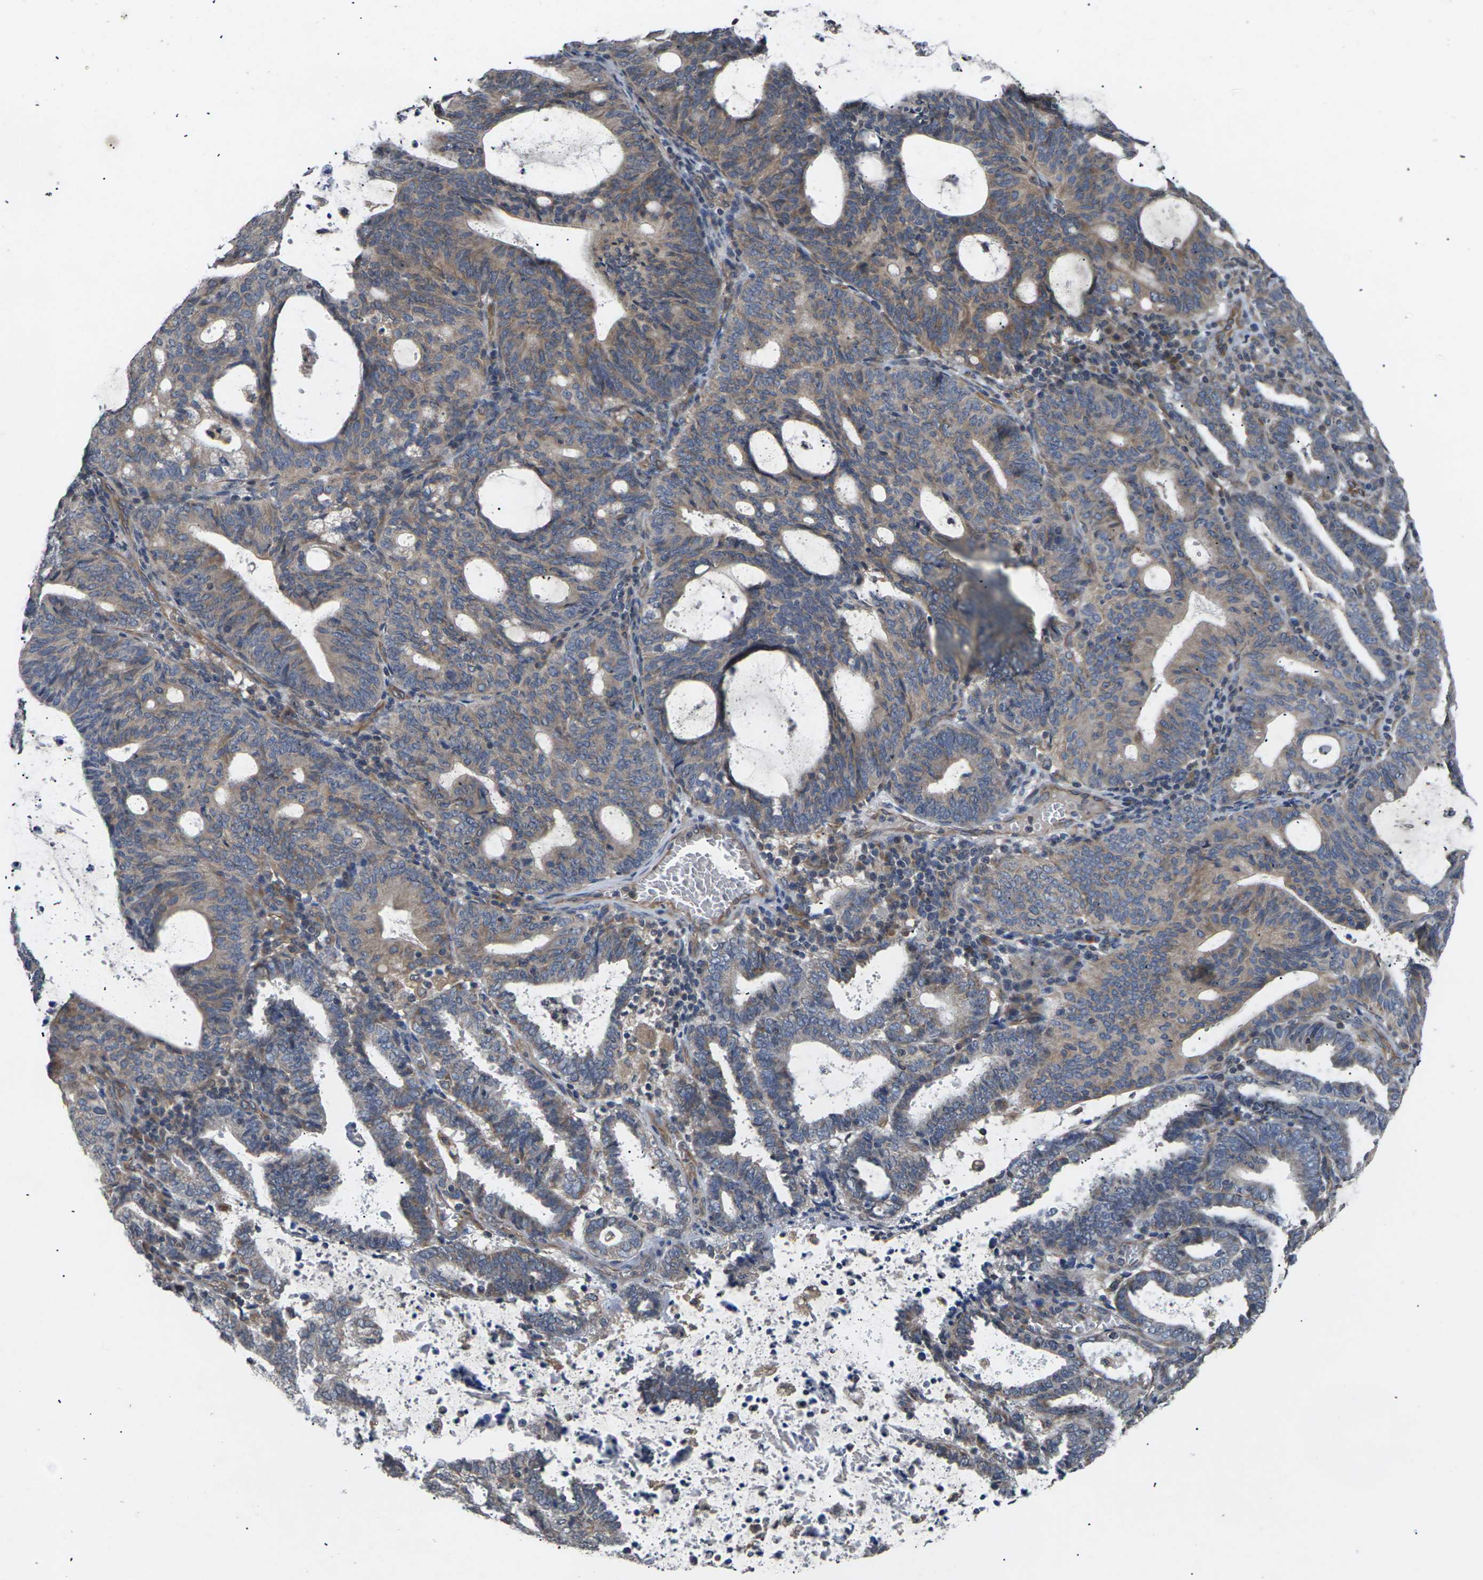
{"staining": {"intensity": "moderate", "quantity": ">75%", "location": "cytoplasmic/membranous"}, "tissue": "endometrial cancer", "cell_type": "Tumor cells", "image_type": "cancer", "snomed": [{"axis": "morphology", "description": "Adenocarcinoma, NOS"}, {"axis": "topography", "description": "Uterus"}], "caption": "This image exhibits immunohistochemistry staining of human endometrial cancer, with medium moderate cytoplasmic/membranous positivity in approximately >75% of tumor cells.", "gene": "DKK2", "patient": {"sex": "female", "age": 83}}